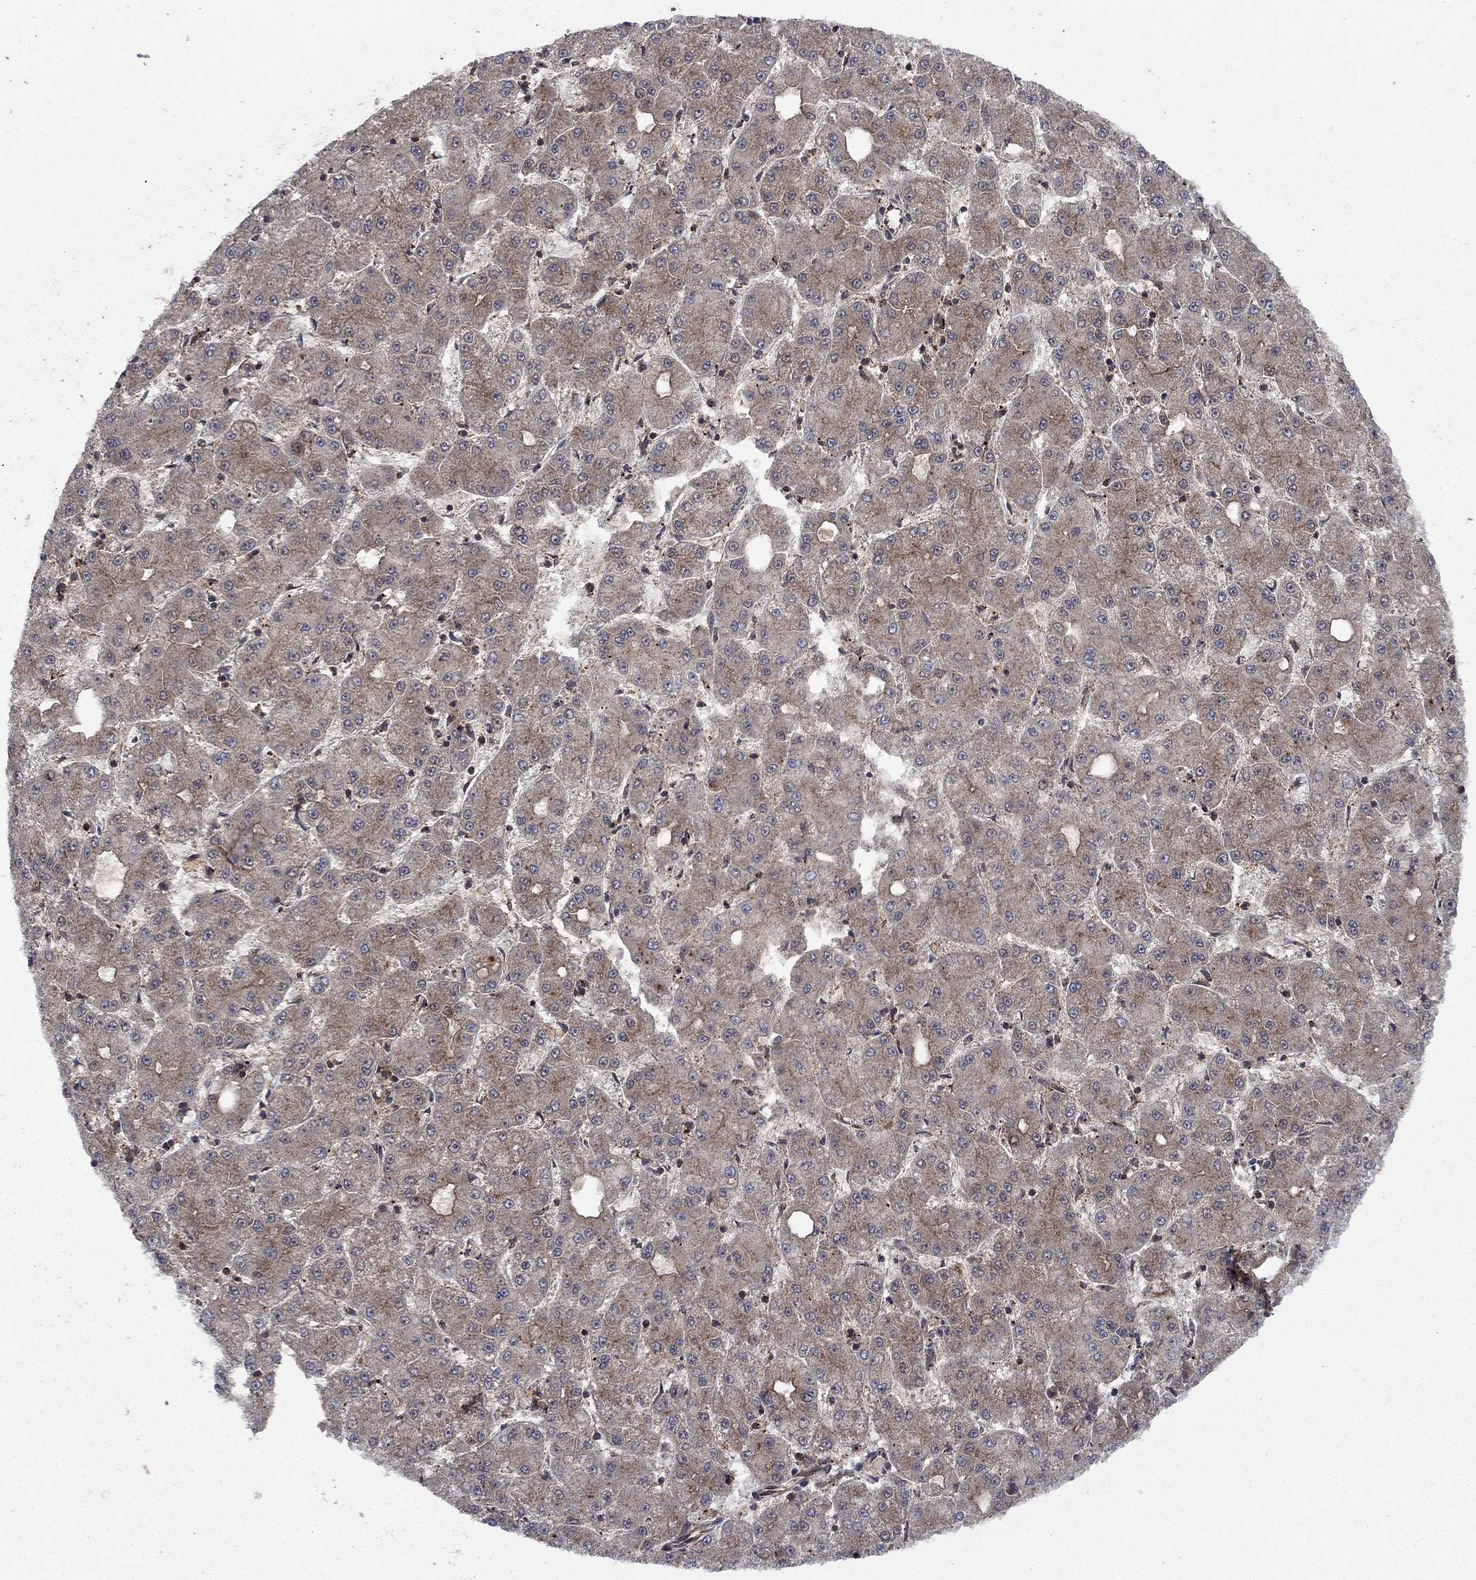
{"staining": {"intensity": "weak", "quantity": "25%-75%", "location": "cytoplasmic/membranous"}, "tissue": "liver cancer", "cell_type": "Tumor cells", "image_type": "cancer", "snomed": [{"axis": "morphology", "description": "Carcinoma, Hepatocellular, NOS"}, {"axis": "topography", "description": "Liver"}], "caption": "Protein analysis of liver hepatocellular carcinoma tissue shows weak cytoplasmic/membranous positivity in about 25%-75% of tumor cells.", "gene": "IFI35", "patient": {"sex": "male", "age": 73}}